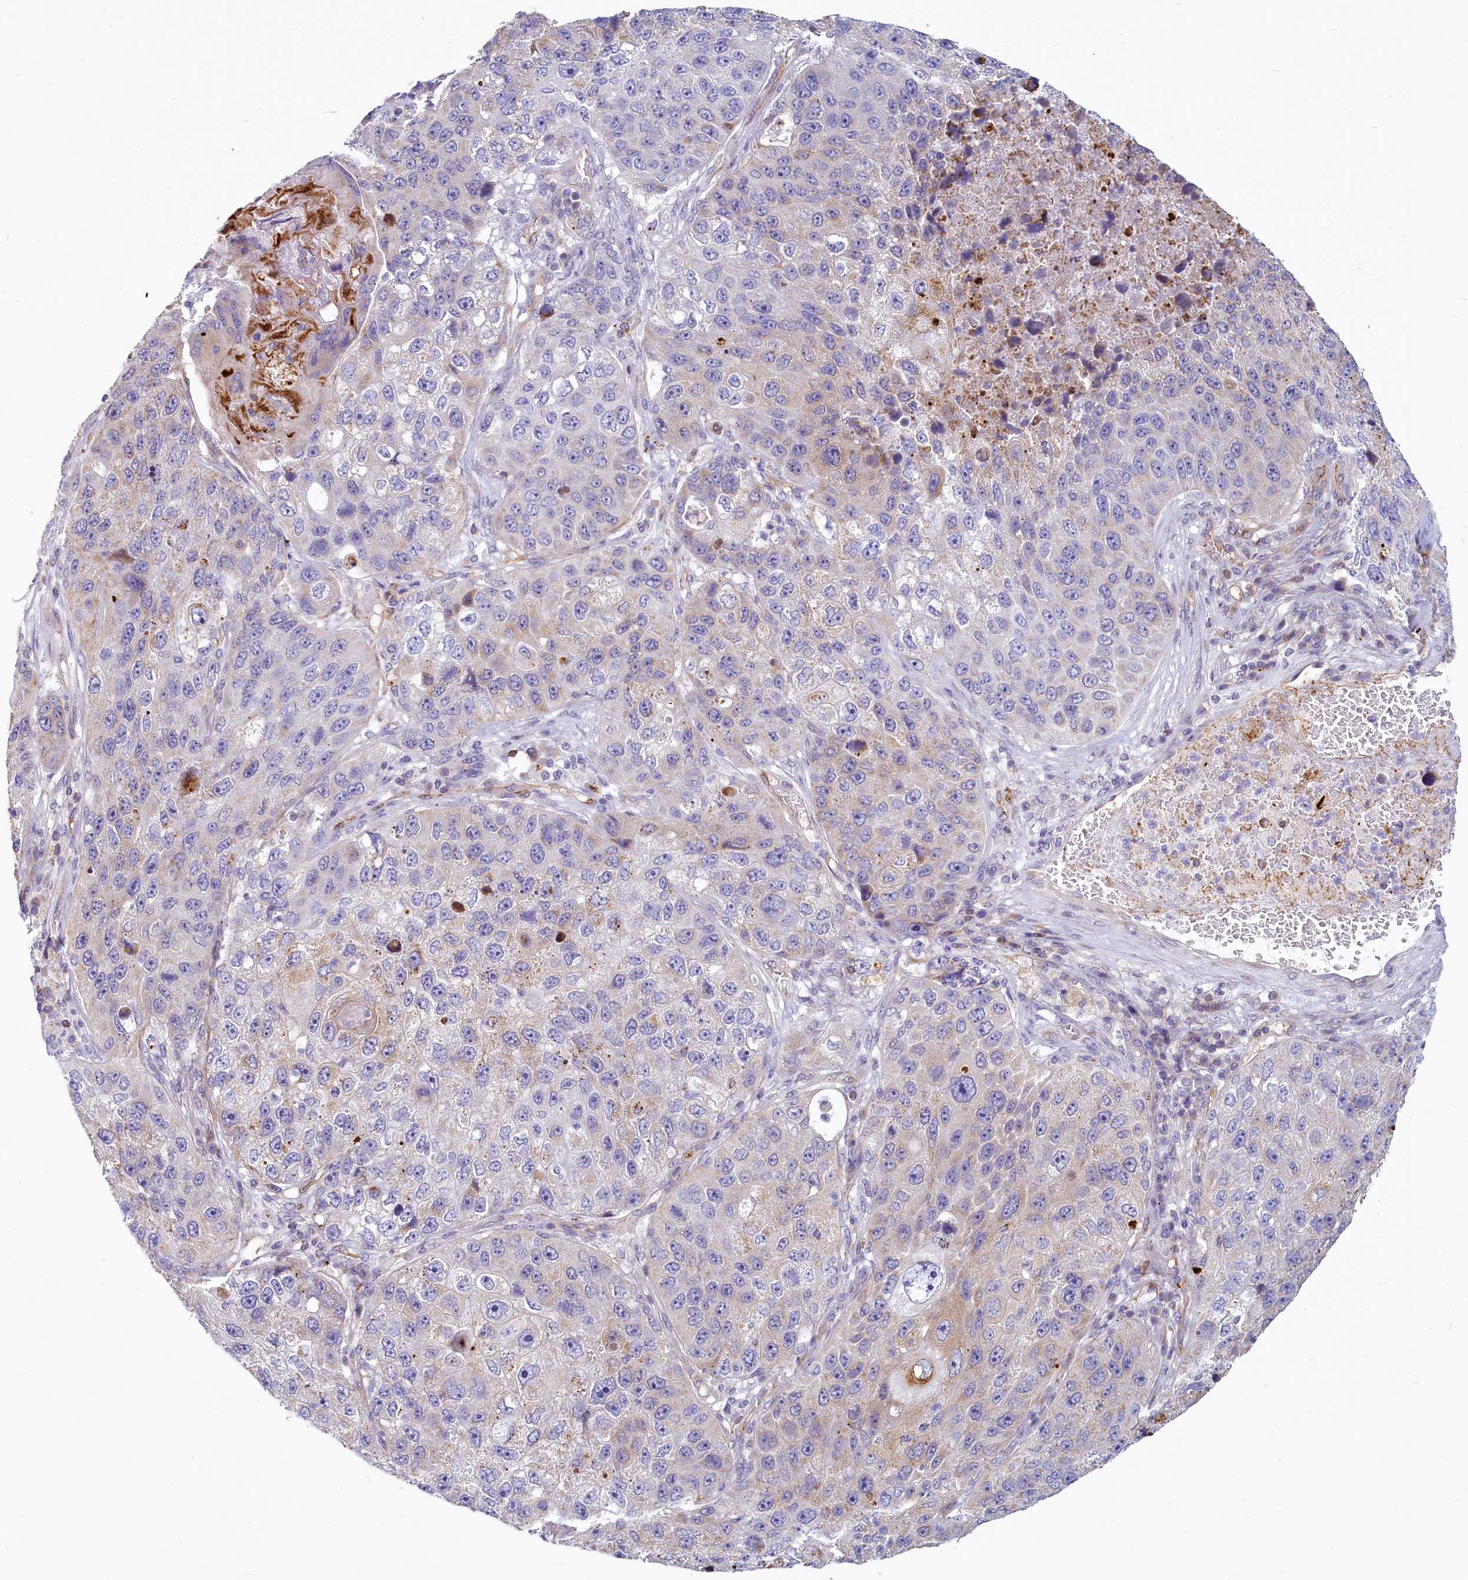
{"staining": {"intensity": "moderate", "quantity": "<25%", "location": "cytoplasmic/membranous"}, "tissue": "lung cancer", "cell_type": "Tumor cells", "image_type": "cancer", "snomed": [{"axis": "morphology", "description": "Squamous cell carcinoma, NOS"}, {"axis": "topography", "description": "Lung"}], "caption": "This micrograph shows immunohistochemistry (IHC) staining of human squamous cell carcinoma (lung), with low moderate cytoplasmic/membranous staining in approximately <25% of tumor cells.", "gene": "LMOD3", "patient": {"sex": "male", "age": 61}}